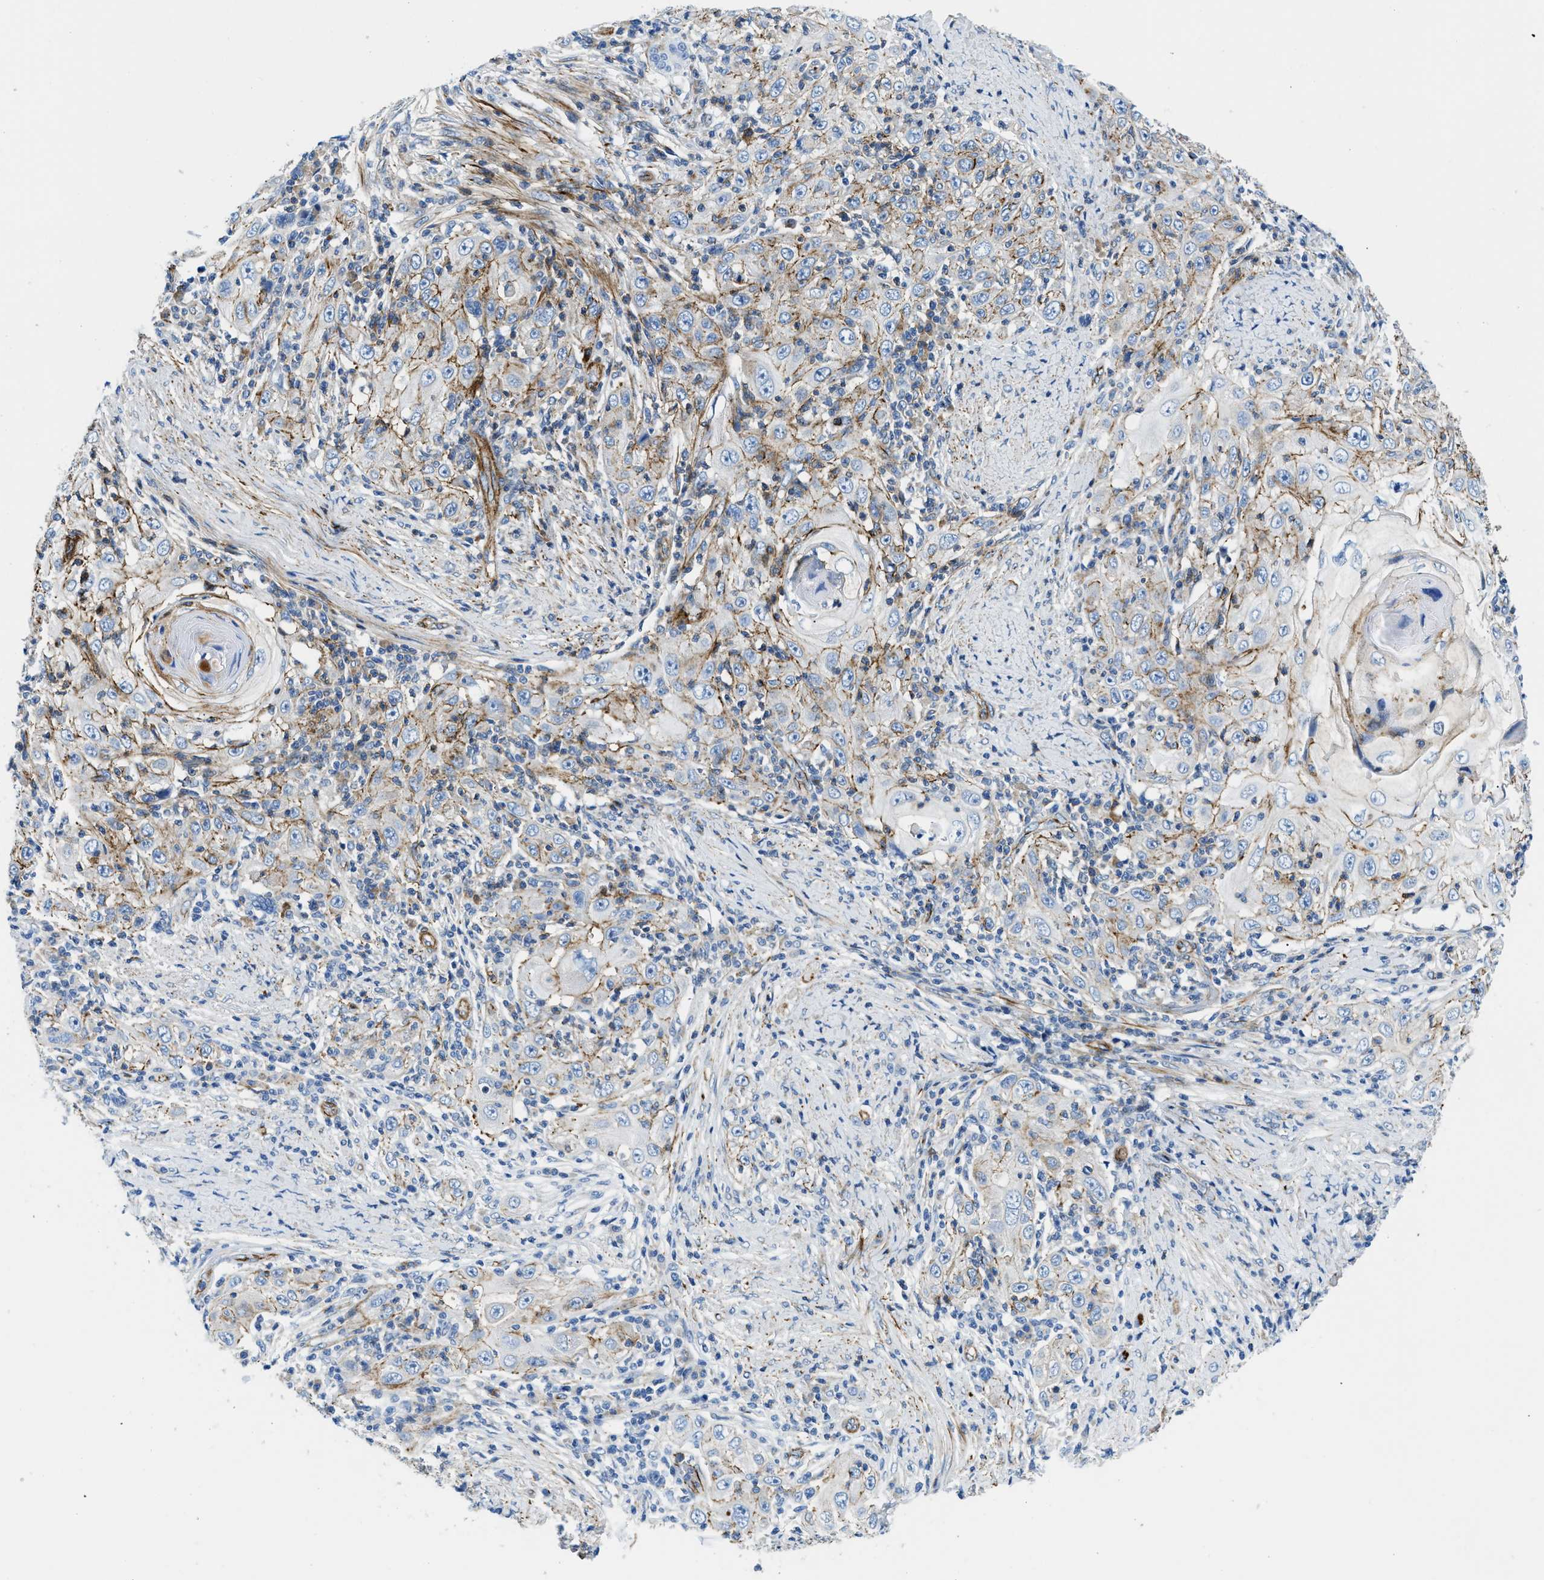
{"staining": {"intensity": "moderate", "quantity": "<25%", "location": "cytoplasmic/membranous"}, "tissue": "skin cancer", "cell_type": "Tumor cells", "image_type": "cancer", "snomed": [{"axis": "morphology", "description": "Squamous cell carcinoma, NOS"}, {"axis": "topography", "description": "Skin"}], "caption": "The micrograph shows staining of squamous cell carcinoma (skin), revealing moderate cytoplasmic/membranous protein positivity (brown color) within tumor cells.", "gene": "CUTA", "patient": {"sex": "female", "age": 88}}